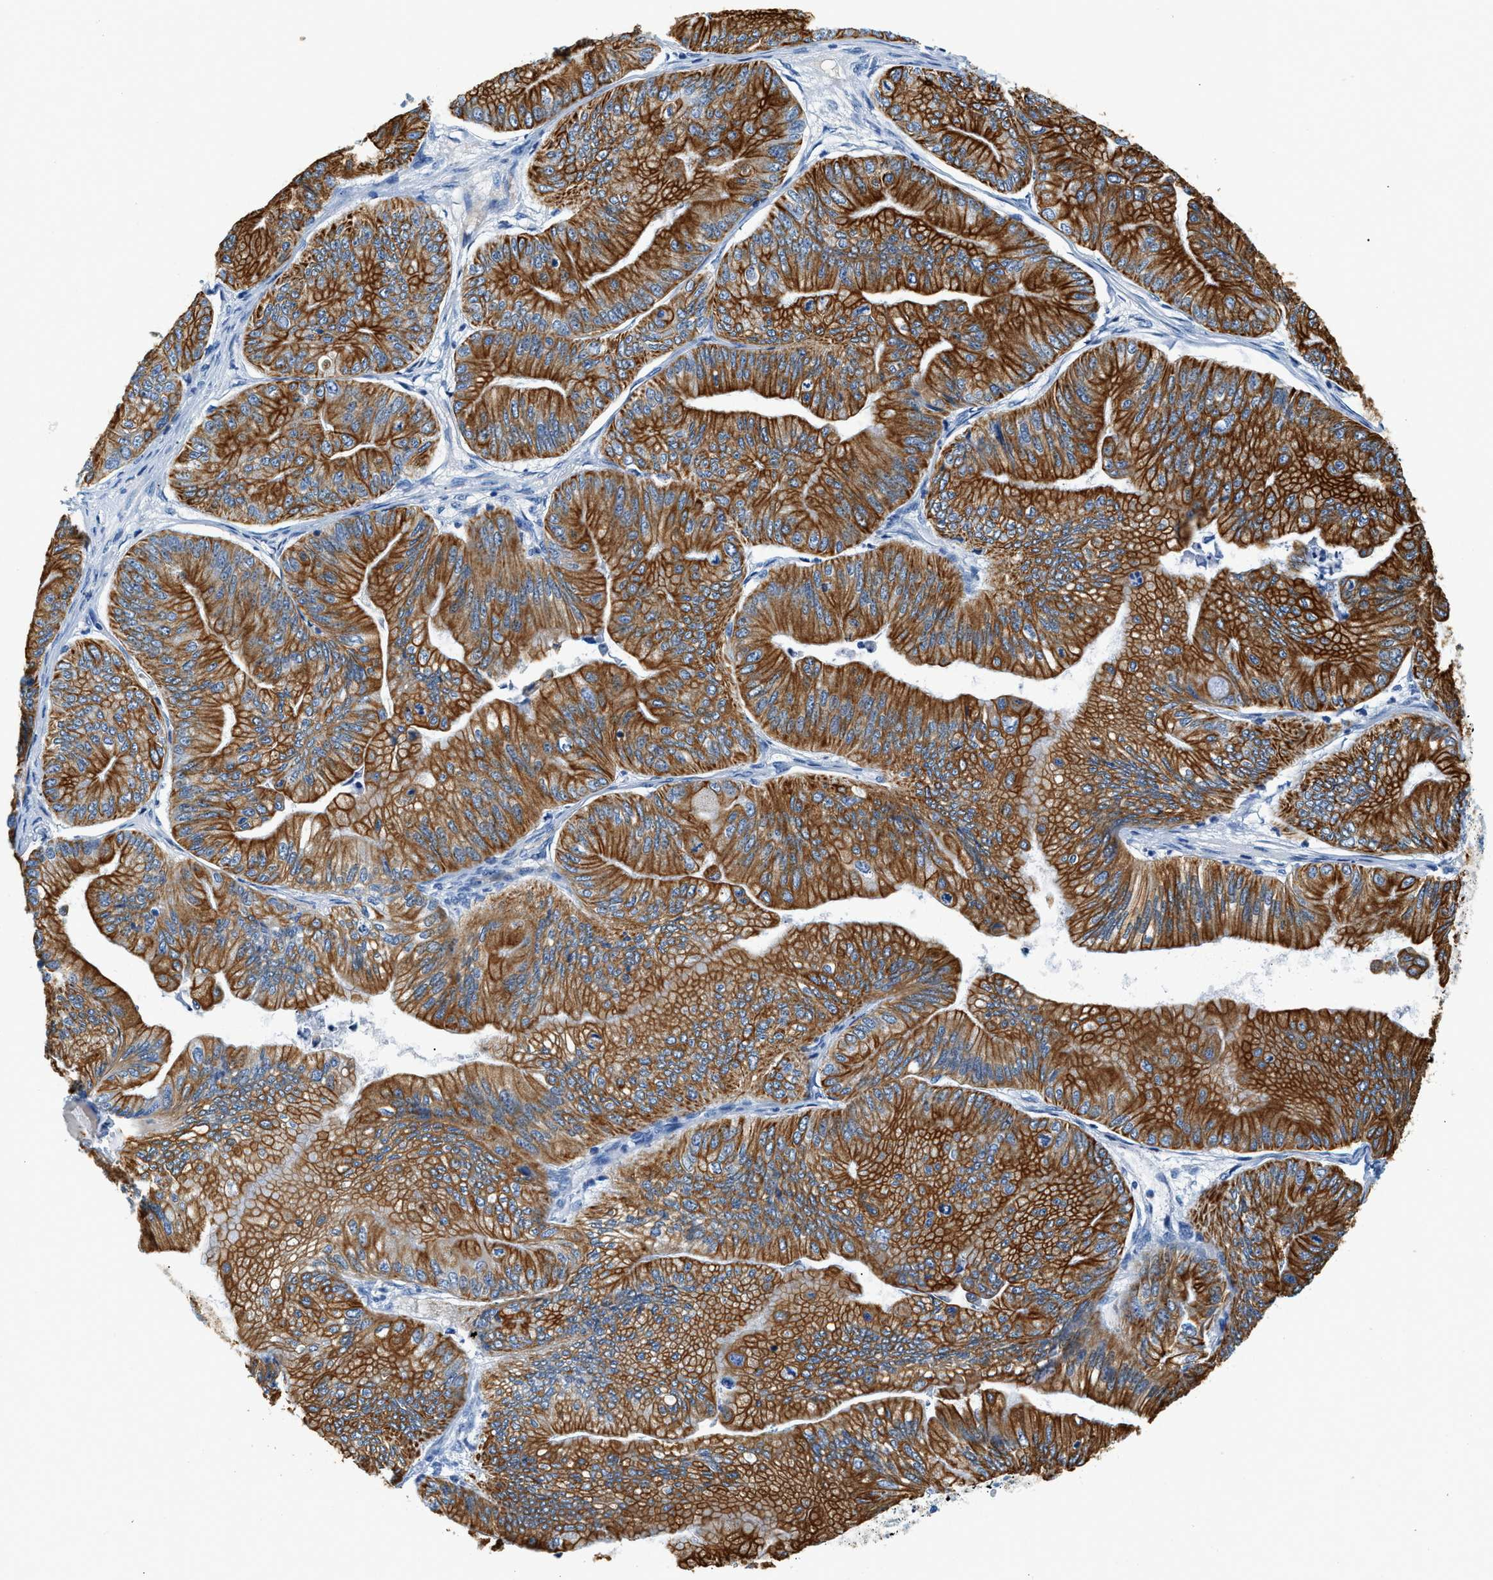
{"staining": {"intensity": "strong", "quantity": ">75%", "location": "cytoplasmic/membranous"}, "tissue": "ovarian cancer", "cell_type": "Tumor cells", "image_type": "cancer", "snomed": [{"axis": "morphology", "description": "Cystadenocarcinoma, mucinous, NOS"}, {"axis": "topography", "description": "Ovary"}], "caption": "A histopathology image showing strong cytoplasmic/membranous expression in about >75% of tumor cells in ovarian cancer (mucinous cystadenocarcinoma), as visualized by brown immunohistochemical staining.", "gene": "STXBP2", "patient": {"sex": "female", "age": 61}}